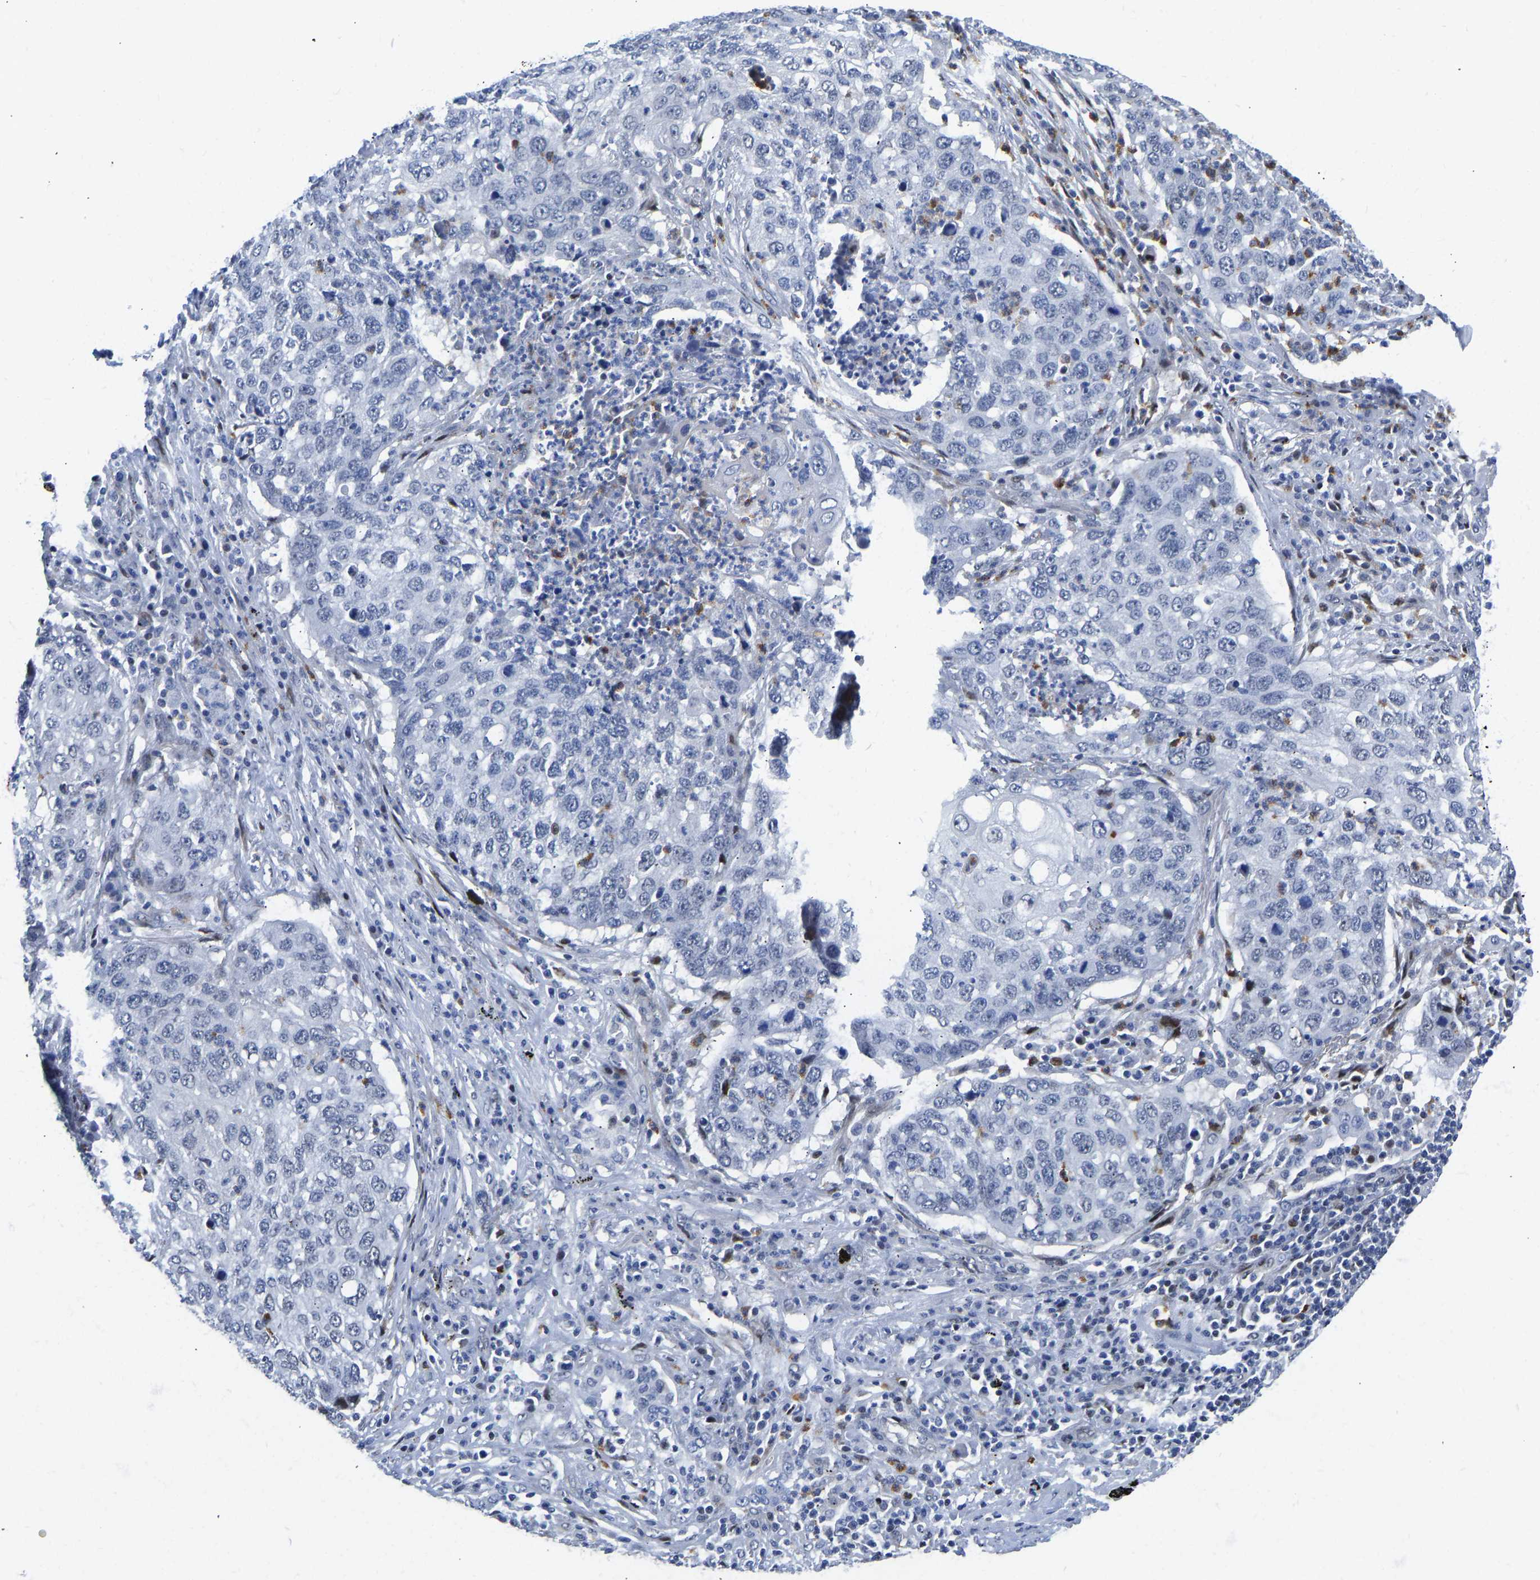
{"staining": {"intensity": "weak", "quantity": "<25%", "location": "nuclear"}, "tissue": "lung cancer", "cell_type": "Tumor cells", "image_type": "cancer", "snomed": [{"axis": "morphology", "description": "Squamous cell carcinoma, NOS"}, {"axis": "topography", "description": "Lung"}], "caption": "Lung cancer stained for a protein using IHC demonstrates no staining tumor cells.", "gene": "HDAC5", "patient": {"sex": "female", "age": 63}}